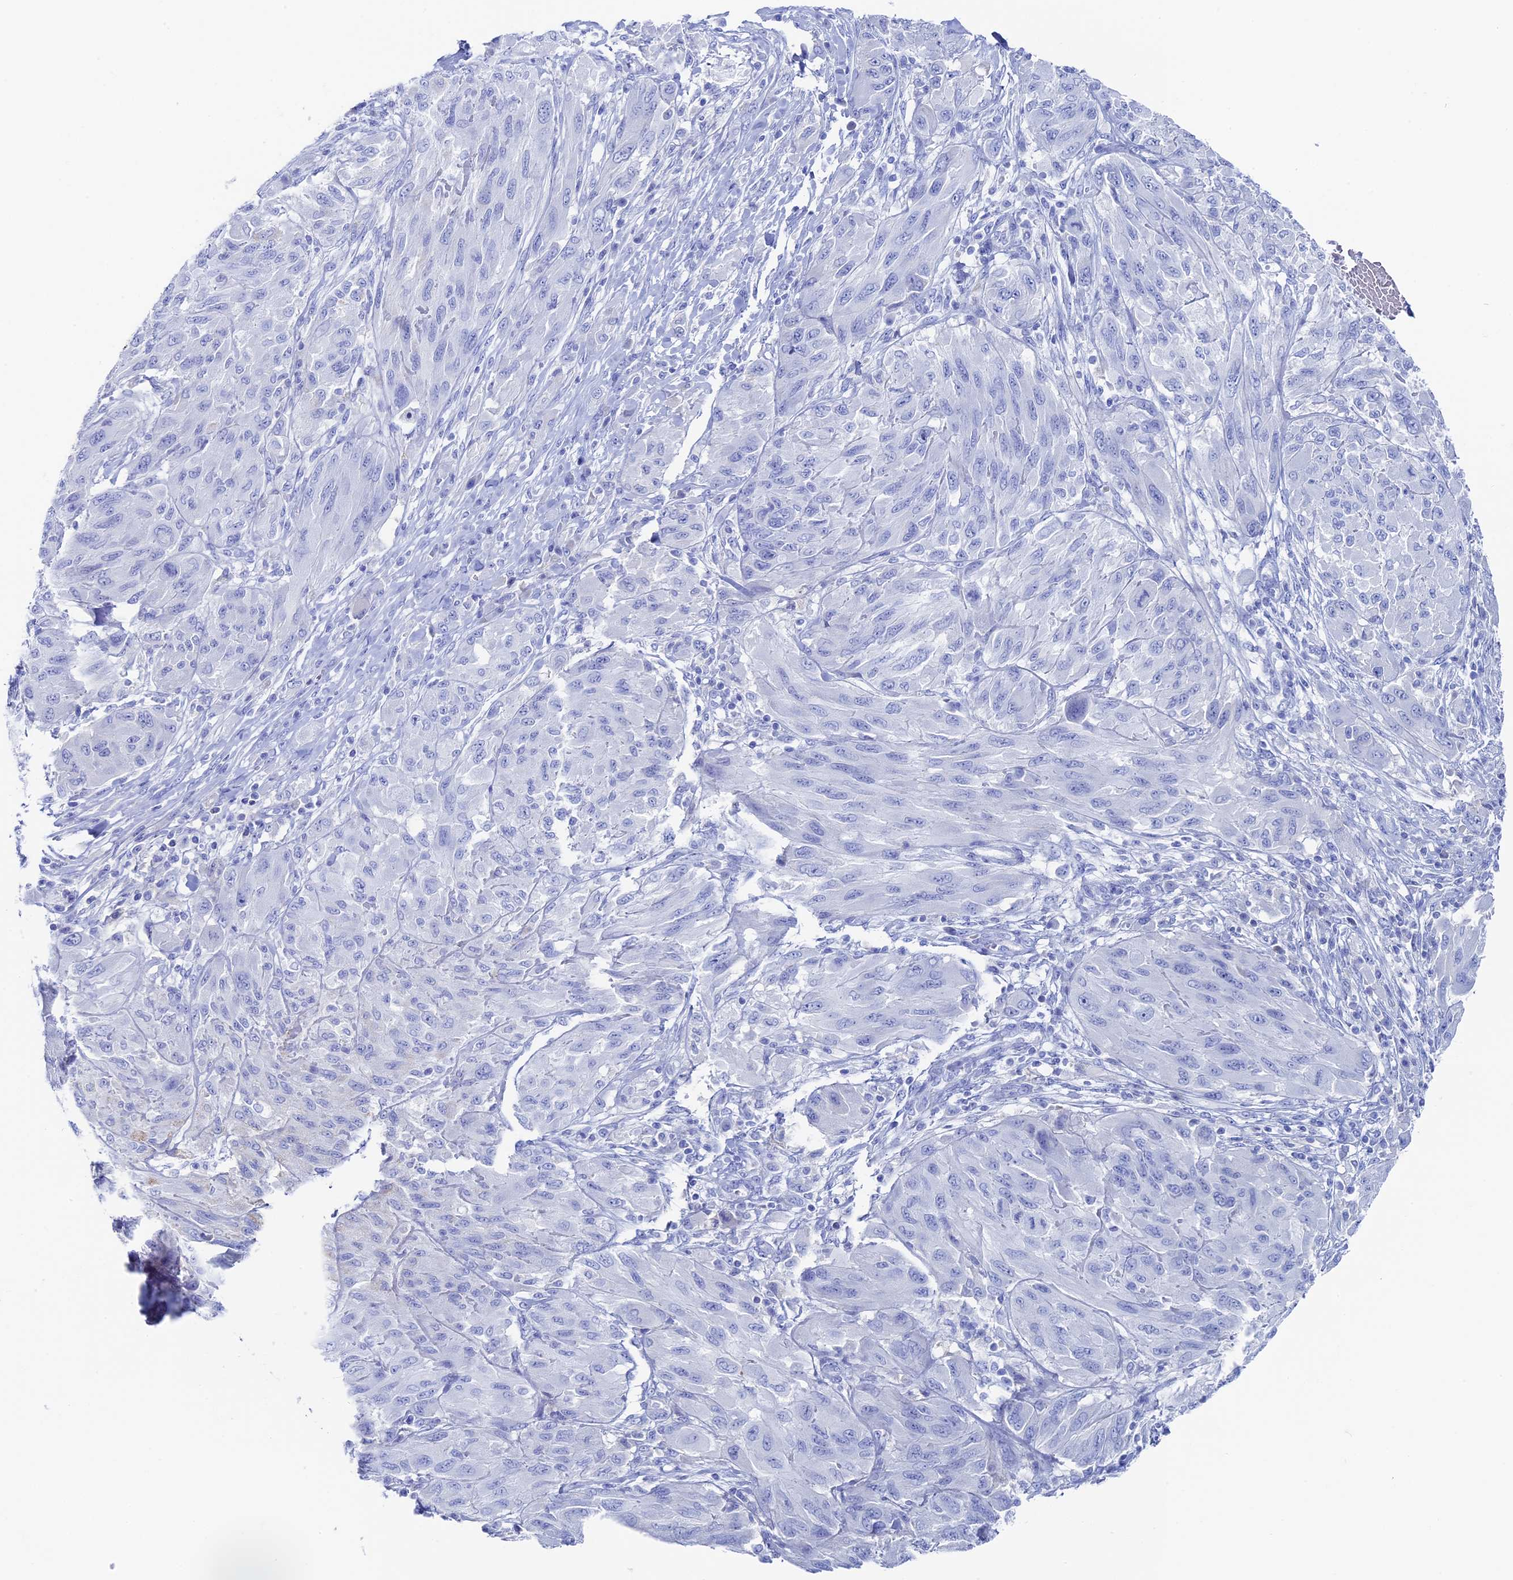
{"staining": {"intensity": "negative", "quantity": "none", "location": "none"}, "tissue": "melanoma", "cell_type": "Tumor cells", "image_type": "cancer", "snomed": [{"axis": "morphology", "description": "Malignant melanoma, NOS"}, {"axis": "topography", "description": "Skin"}], "caption": "An image of melanoma stained for a protein demonstrates no brown staining in tumor cells. (Brightfield microscopy of DAB IHC at high magnification).", "gene": "UNC119", "patient": {"sex": "female", "age": 91}}